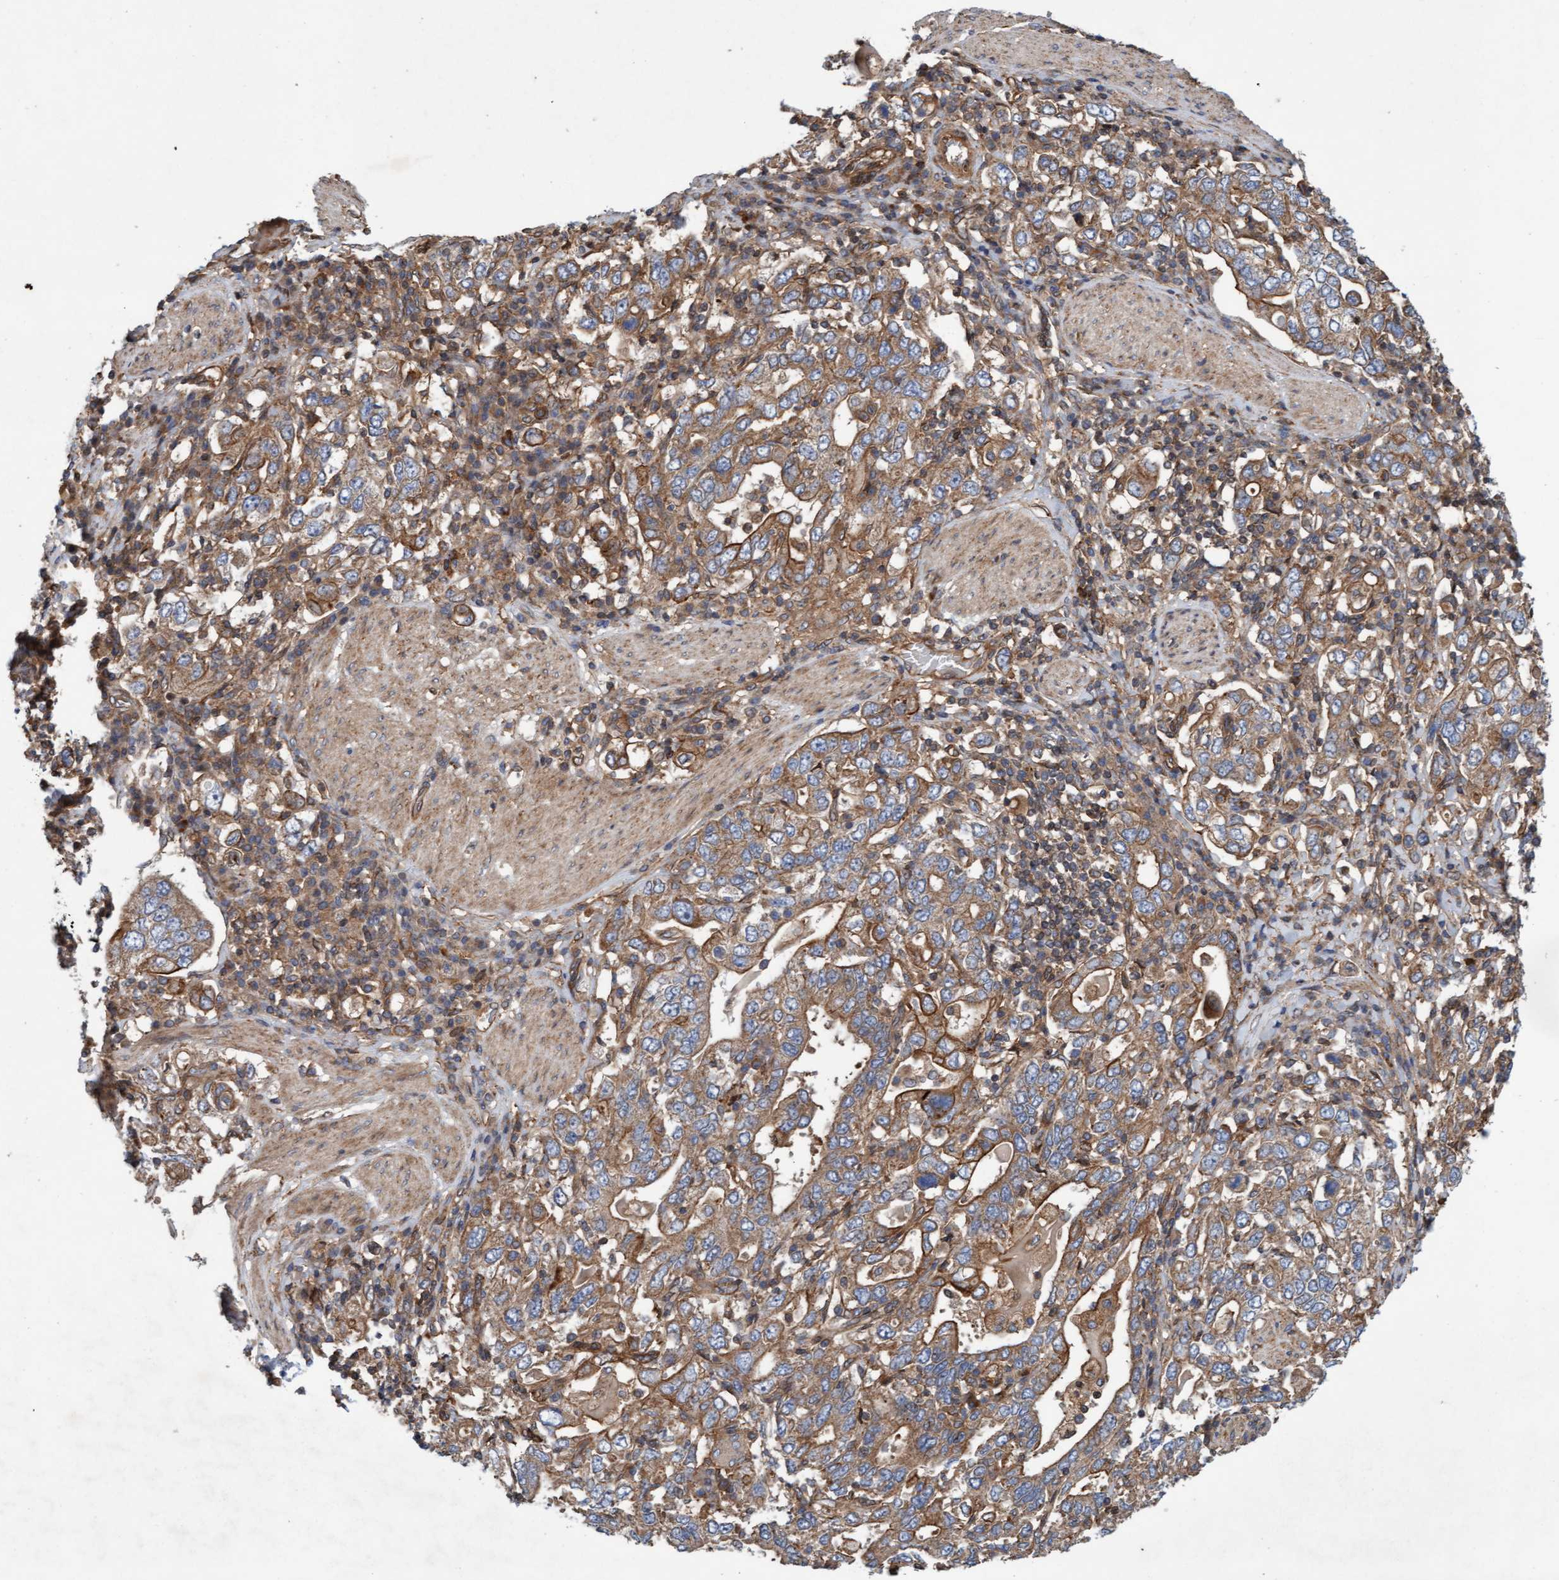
{"staining": {"intensity": "moderate", "quantity": ">75%", "location": "cytoplasmic/membranous"}, "tissue": "stomach cancer", "cell_type": "Tumor cells", "image_type": "cancer", "snomed": [{"axis": "morphology", "description": "Adenocarcinoma, NOS"}, {"axis": "topography", "description": "Stomach, upper"}], "caption": "Stomach cancer (adenocarcinoma) stained with a brown dye reveals moderate cytoplasmic/membranous positive positivity in about >75% of tumor cells.", "gene": "ERAL1", "patient": {"sex": "male", "age": 62}}